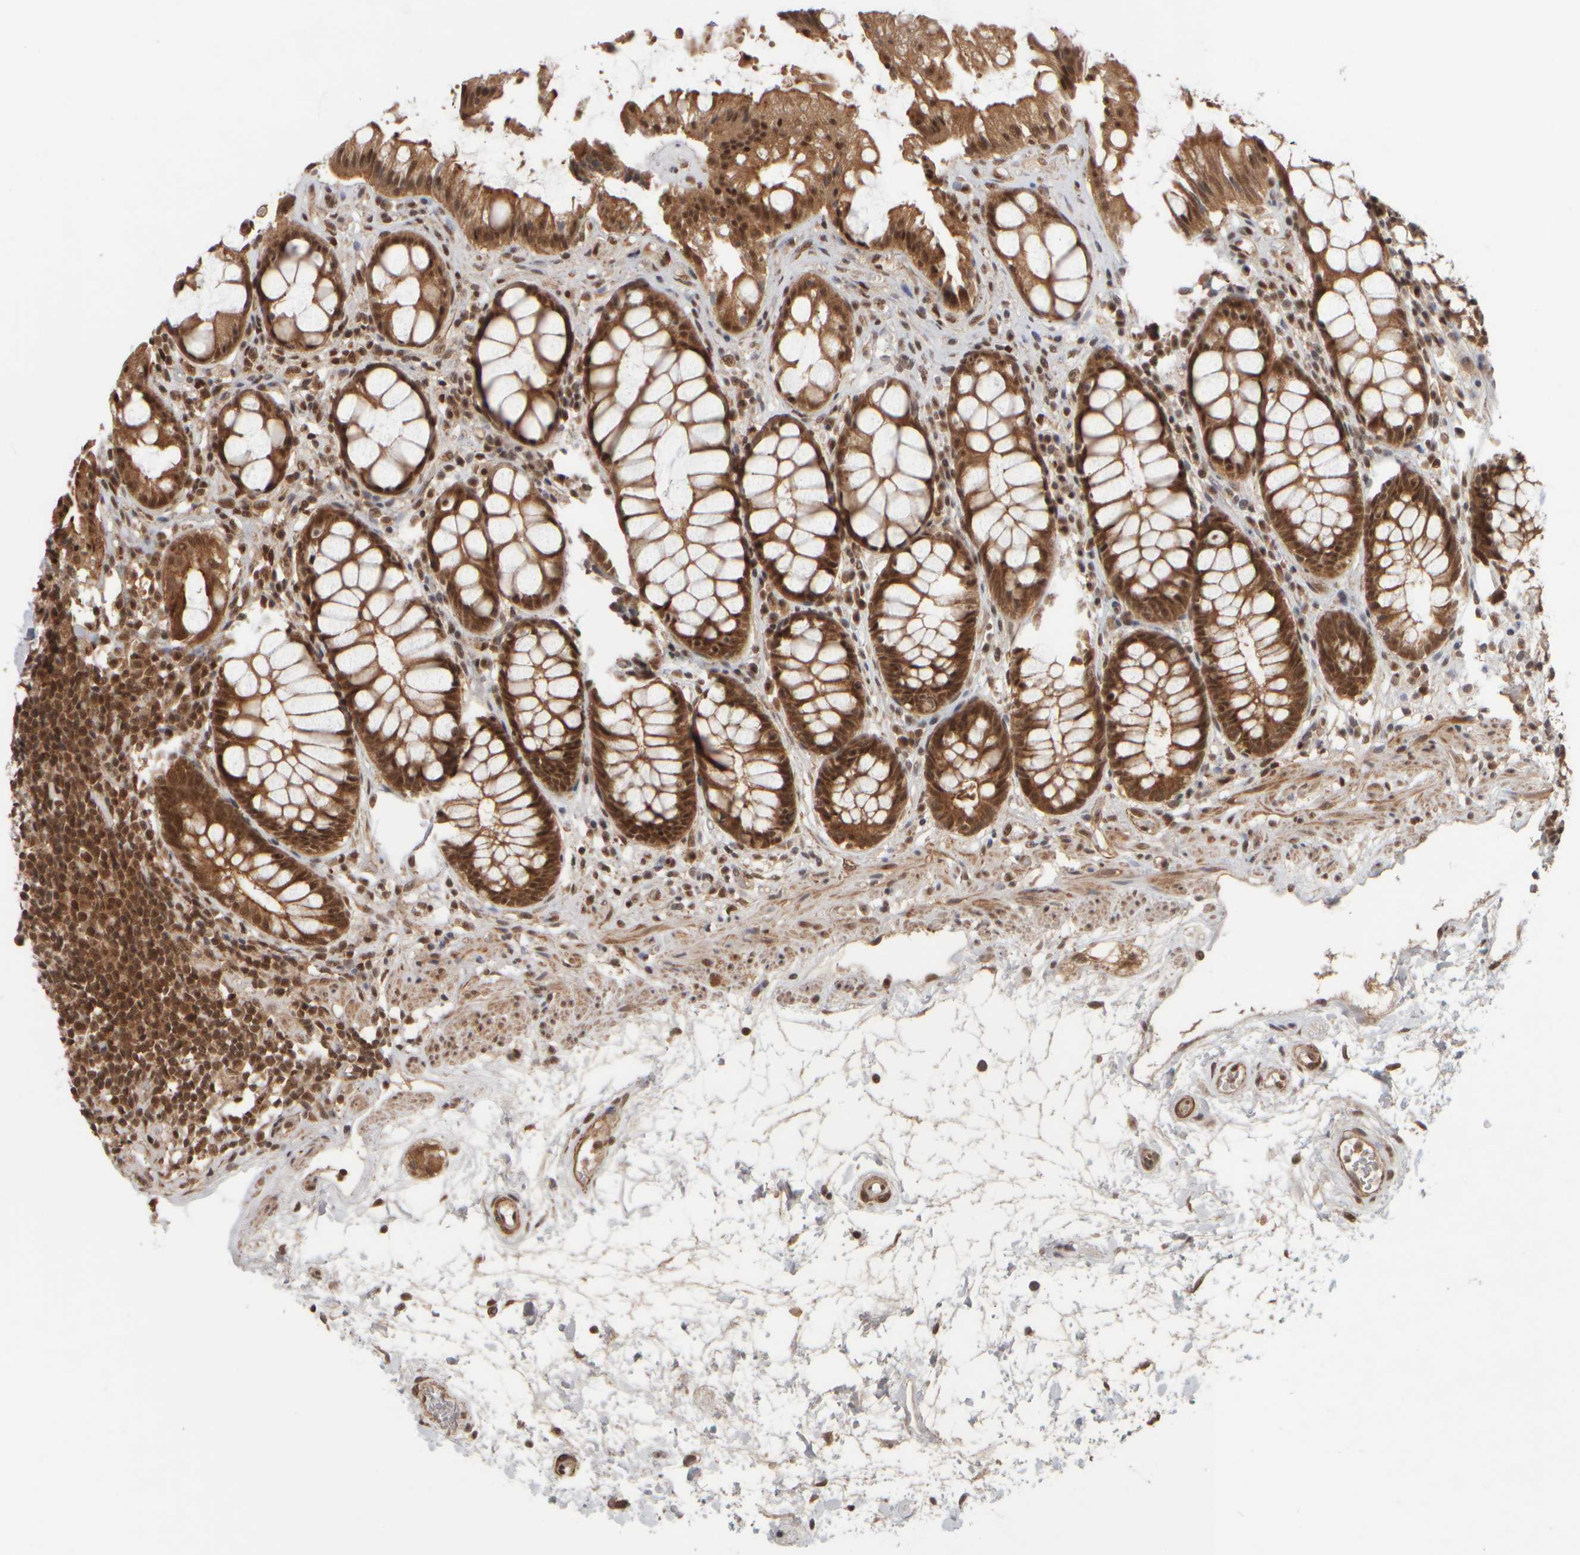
{"staining": {"intensity": "moderate", "quantity": ">75%", "location": "cytoplasmic/membranous,nuclear"}, "tissue": "rectum", "cell_type": "Glandular cells", "image_type": "normal", "snomed": [{"axis": "morphology", "description": "Normal tissue, NOS"}, {"axis": "topography", "description": "Rectum"}], "caption": "Rectum stained with DAB IHC displays medium levels of moderate cytoplasmic/membranous,nuclear staining in approximately >75% of glandular cells. Using DAB (3,3'-diaminobenzidine) (brown) and hematoxylin (blue) stains, captured at high magnification using brightfield microscopy.", "gene": "SYNRG", "patient": {"sex": "male", "age": 64}}